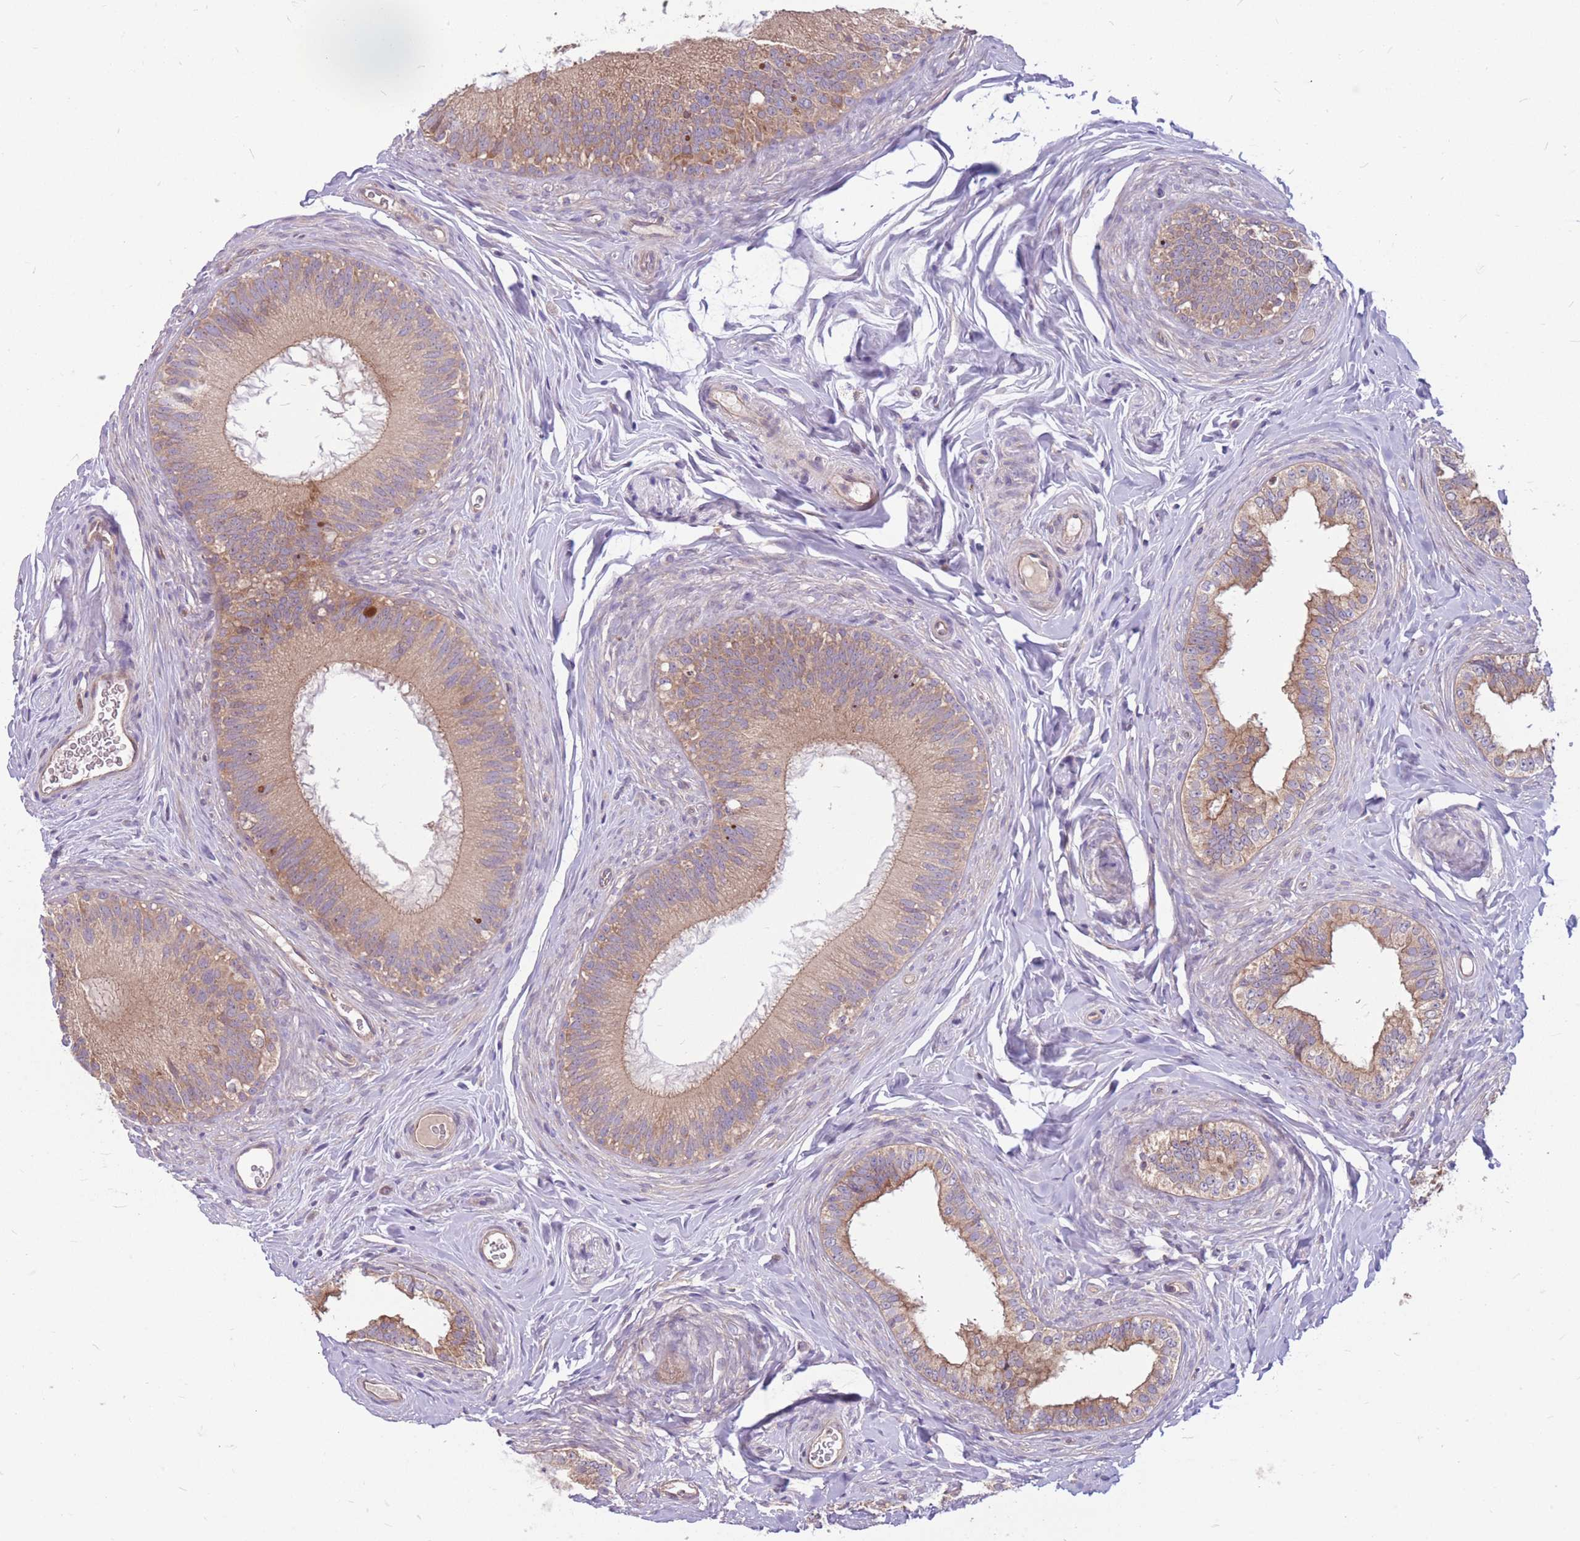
{"staining": {"intensity": "moderate", "quantity": ">75%", "location": "cytoplasmic/membranous"}, "tissue": "epididymis", "cell_type": "Glandular cells", "image_type": "normal", "snomed": [{"axis": "morphology", "description": "Normal tissue, NOS"}, {"axis": "topography", "description": "Epididymis"}], "caption": "IHC photomicrograph of benign human epididymis stained for a protein (brown), which demonstrates medium levels of moderate cytoplasmic/membranous positivity in about >75% of glandular cells.", "gene": "GMNN", "patient": {"sex": "male", "age": 38}}